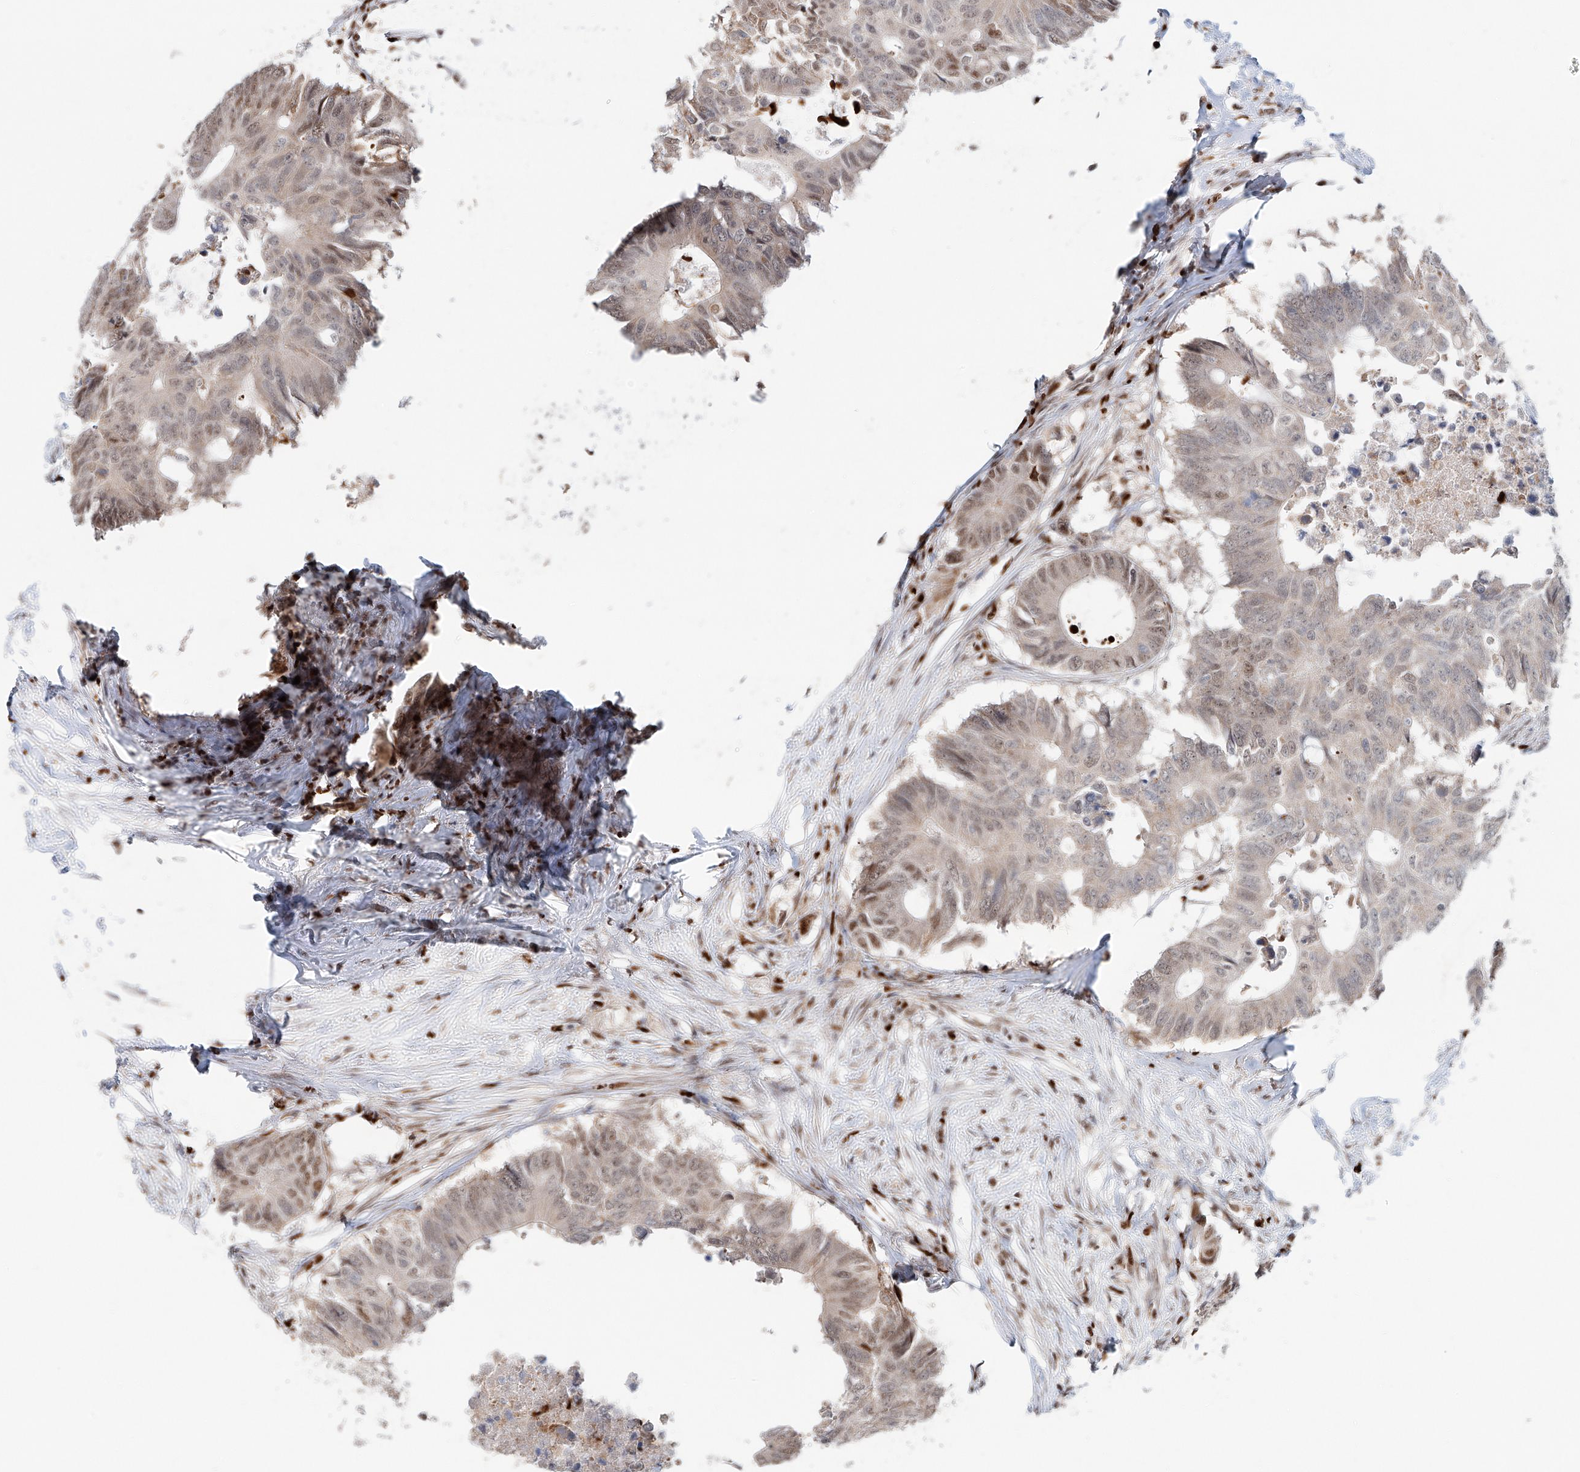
{"staining": {"intensity": "weak", "quantity": "25%-75%", "location": "nuclear"}, "tissue": "colorectal cancer", "cell_type": "Tumor cells", "image_type": "cancer", "snomed": [{"axis": "morphology", "description": "Adenocarcinoma, NOS"}, {"axis": "topography", "description": "Colon"}], "caption": "Immunohistochemistry photomicrograph of neoplastic tissue: human colorectal cancer stained using immunohistochemistry (IHC) exhibits low levels of weak protein expression localized specifically in the nuclear of tumor cells, appearing as a nuclear brown color.", "gene": "DZIP1L", "patient": {"sex": "male", "age": 71}}